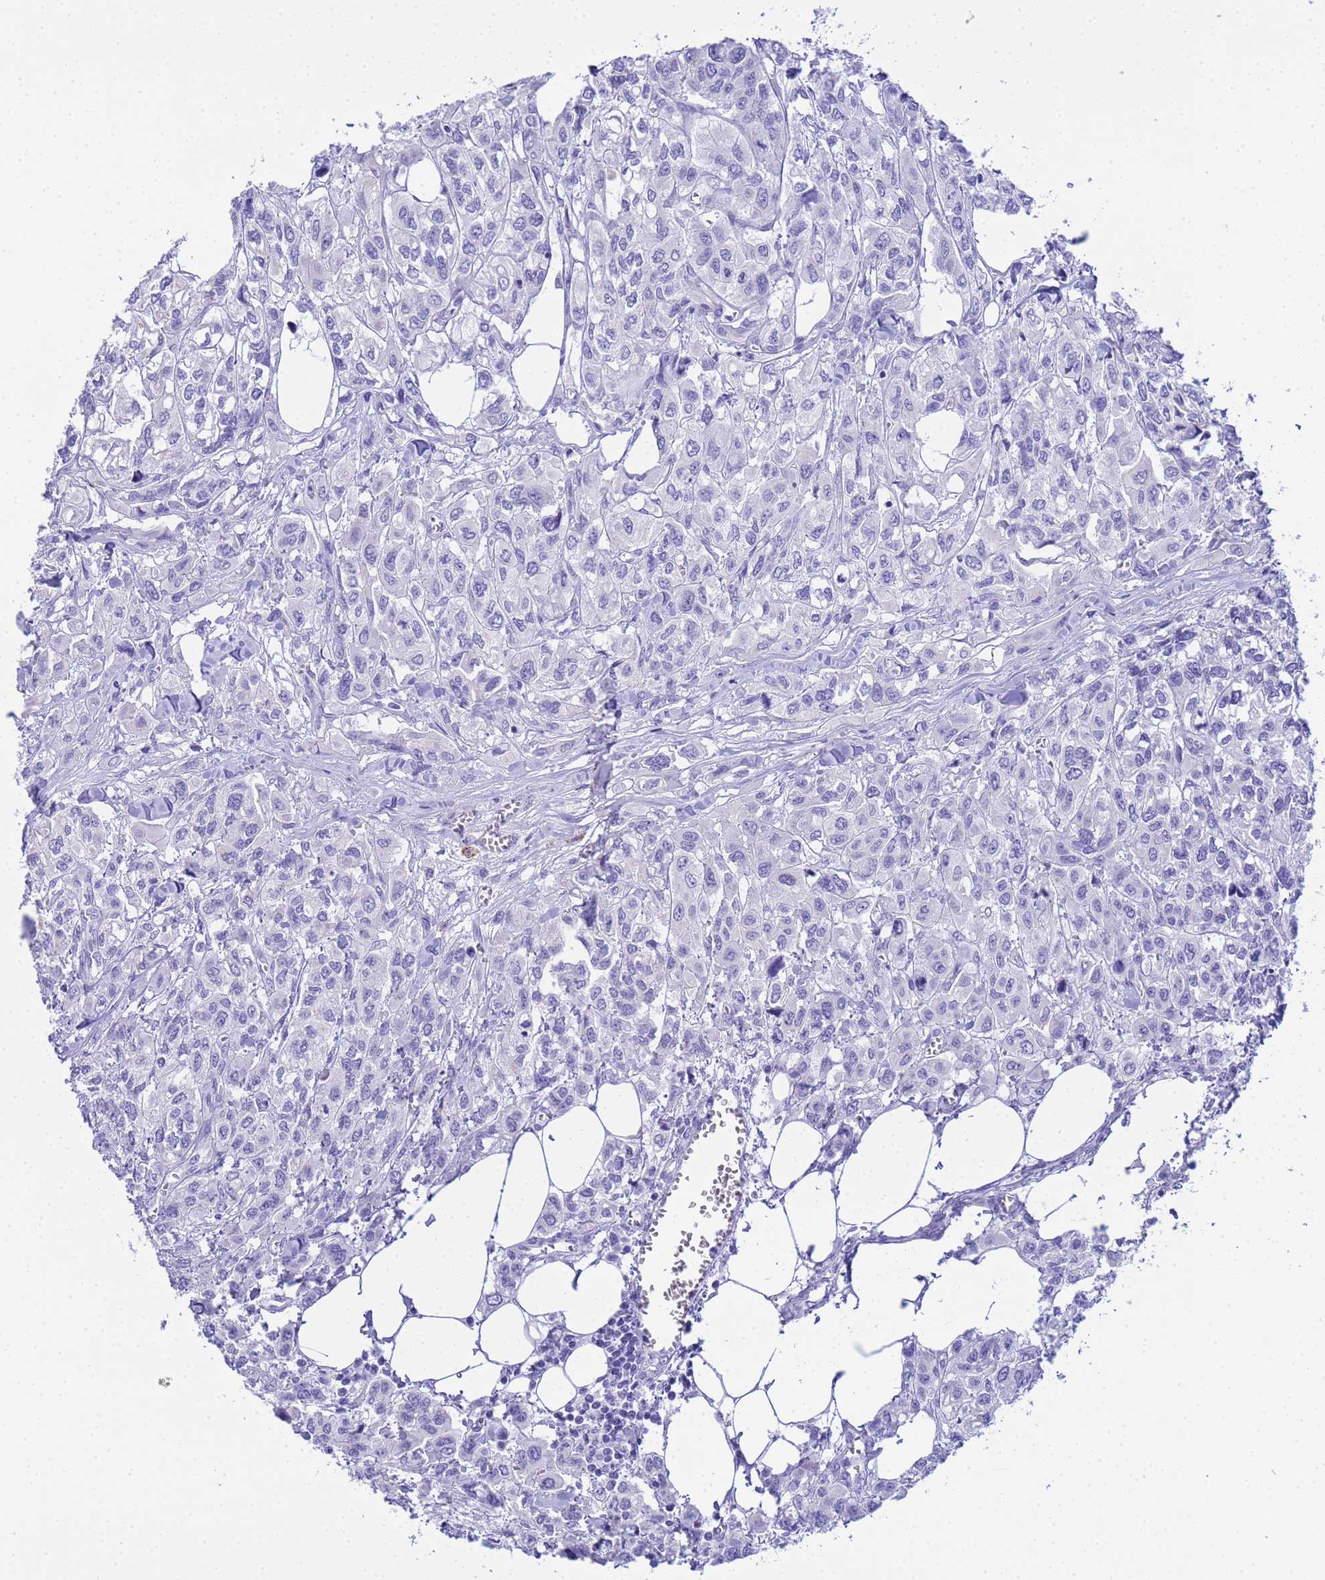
{"staining": {"intensity": "negative", "quantity": "none", "location": "none"}, "tissue": "urothelial cancer", "cell_type": "Tumor cells", "image_type": "cancer", "snomed": [{"axis": "morphology", "description": "Urothelial carcinoma, High grade"}, {"axis": "topography", "description": "Urinary bladder"}], "caption": "The micrograph exhibits no staining of tumor cells in high-grade urothelial carcinoma.", "gene": "AQP12A", "patient": {"sex": "male", "age": 67}}